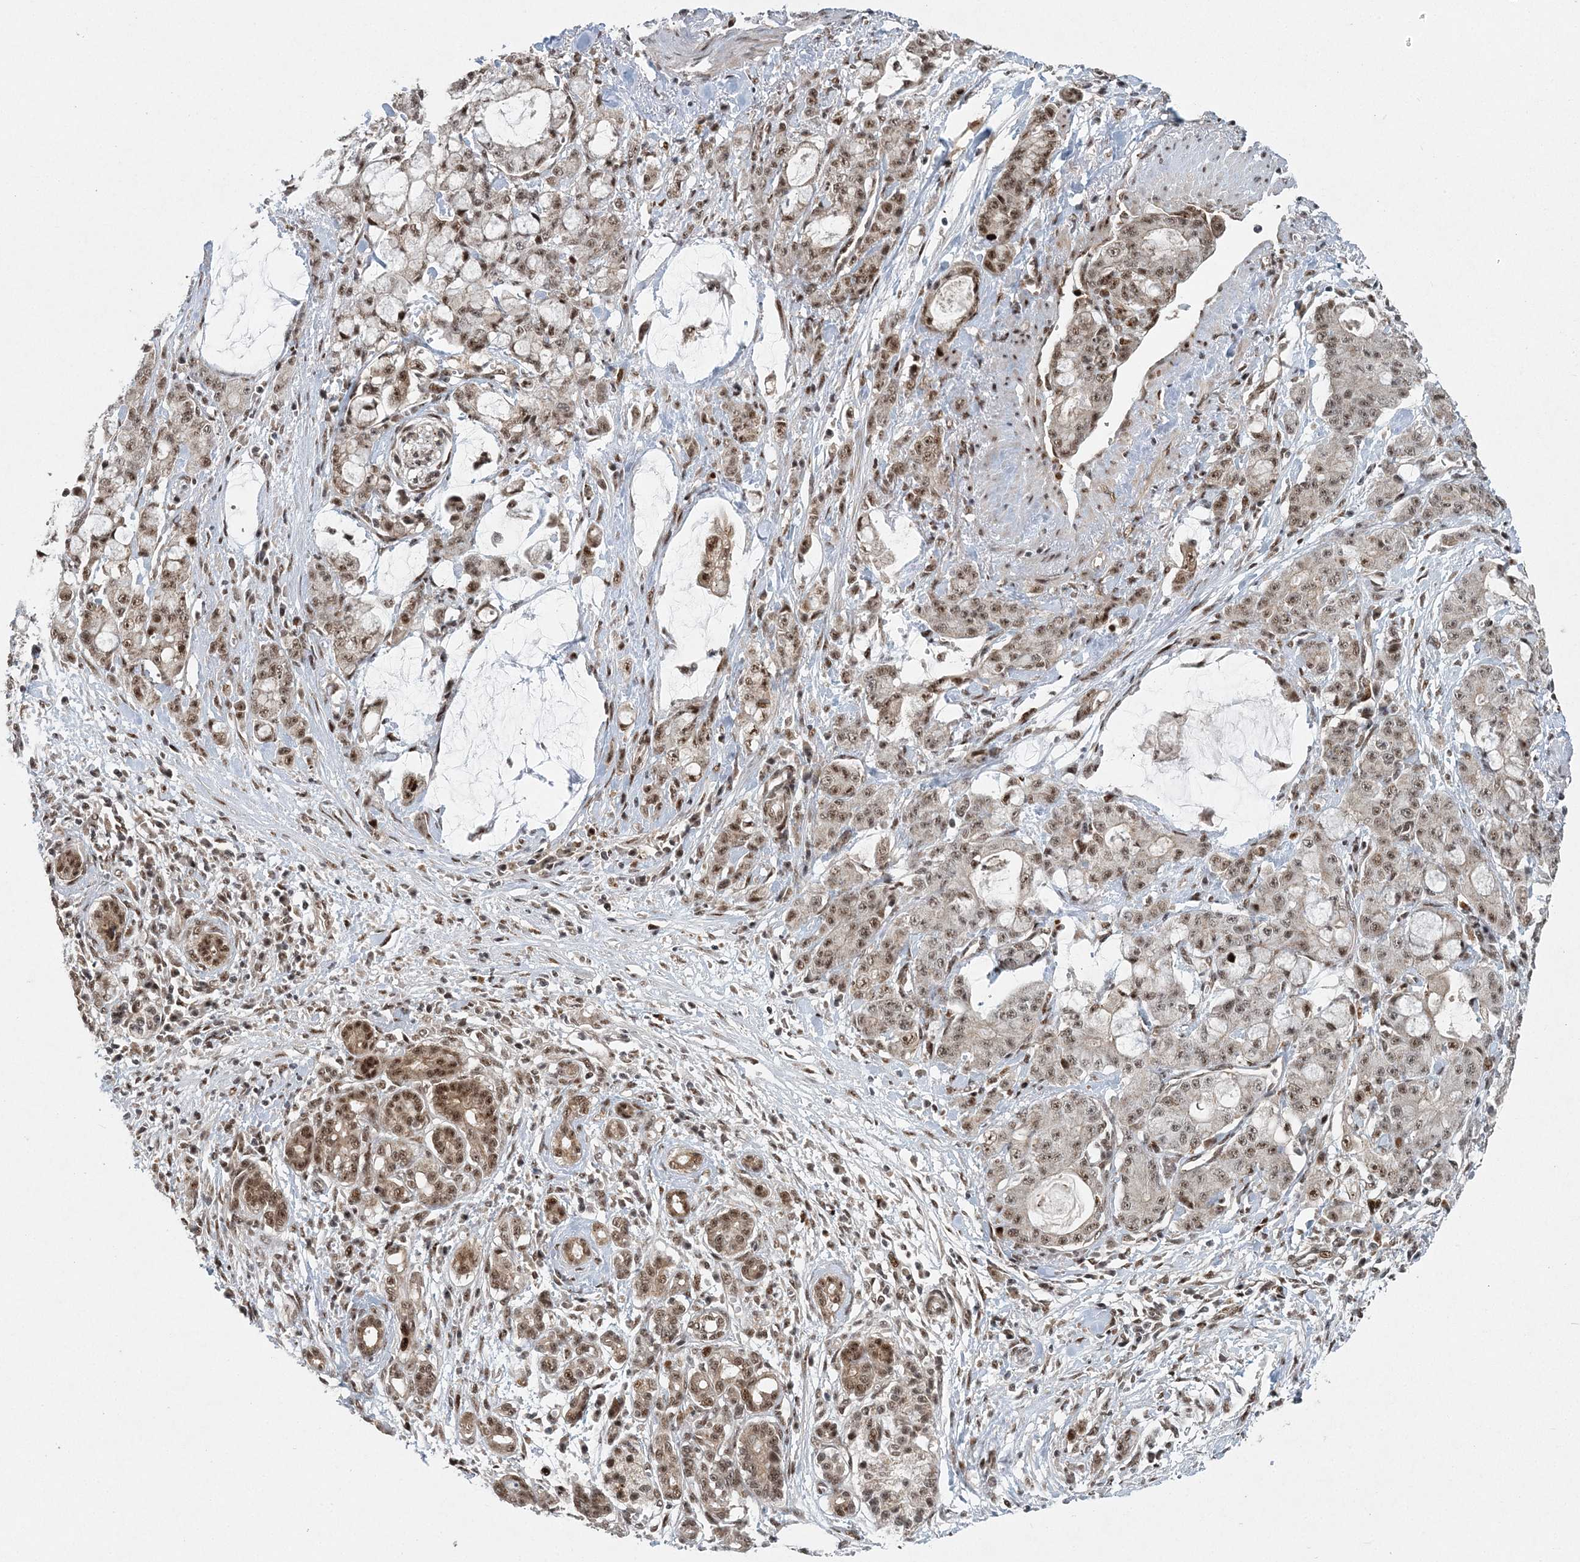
{"staining": {"intensity": "moderate", "quantity": ">75%", "location": "nuclear"}, "tissue": "pancreatic cancer", "cell_type": "Tumor cells", "image_type": "cancer", "snomed": [{"axis": "morphology", "description": "Adenocarcinoma, NOS"}, {"axis": "topography", "description": "Pancreas"}], "caption": "DAB (3,3'-diaminobenzidine) immunohistochemical staining of adenocarcinoma (pancreatic) reveals moderate nuclear protein staining in about >75% of tumor cells. The staining was performed using DAB to visualize the protein expression in brown, while the nuclei were stained in blue with hematoxylin (Magnification: 20x).", "gene": "CWC22", "patient": {"sex": "female", "age": 73}}